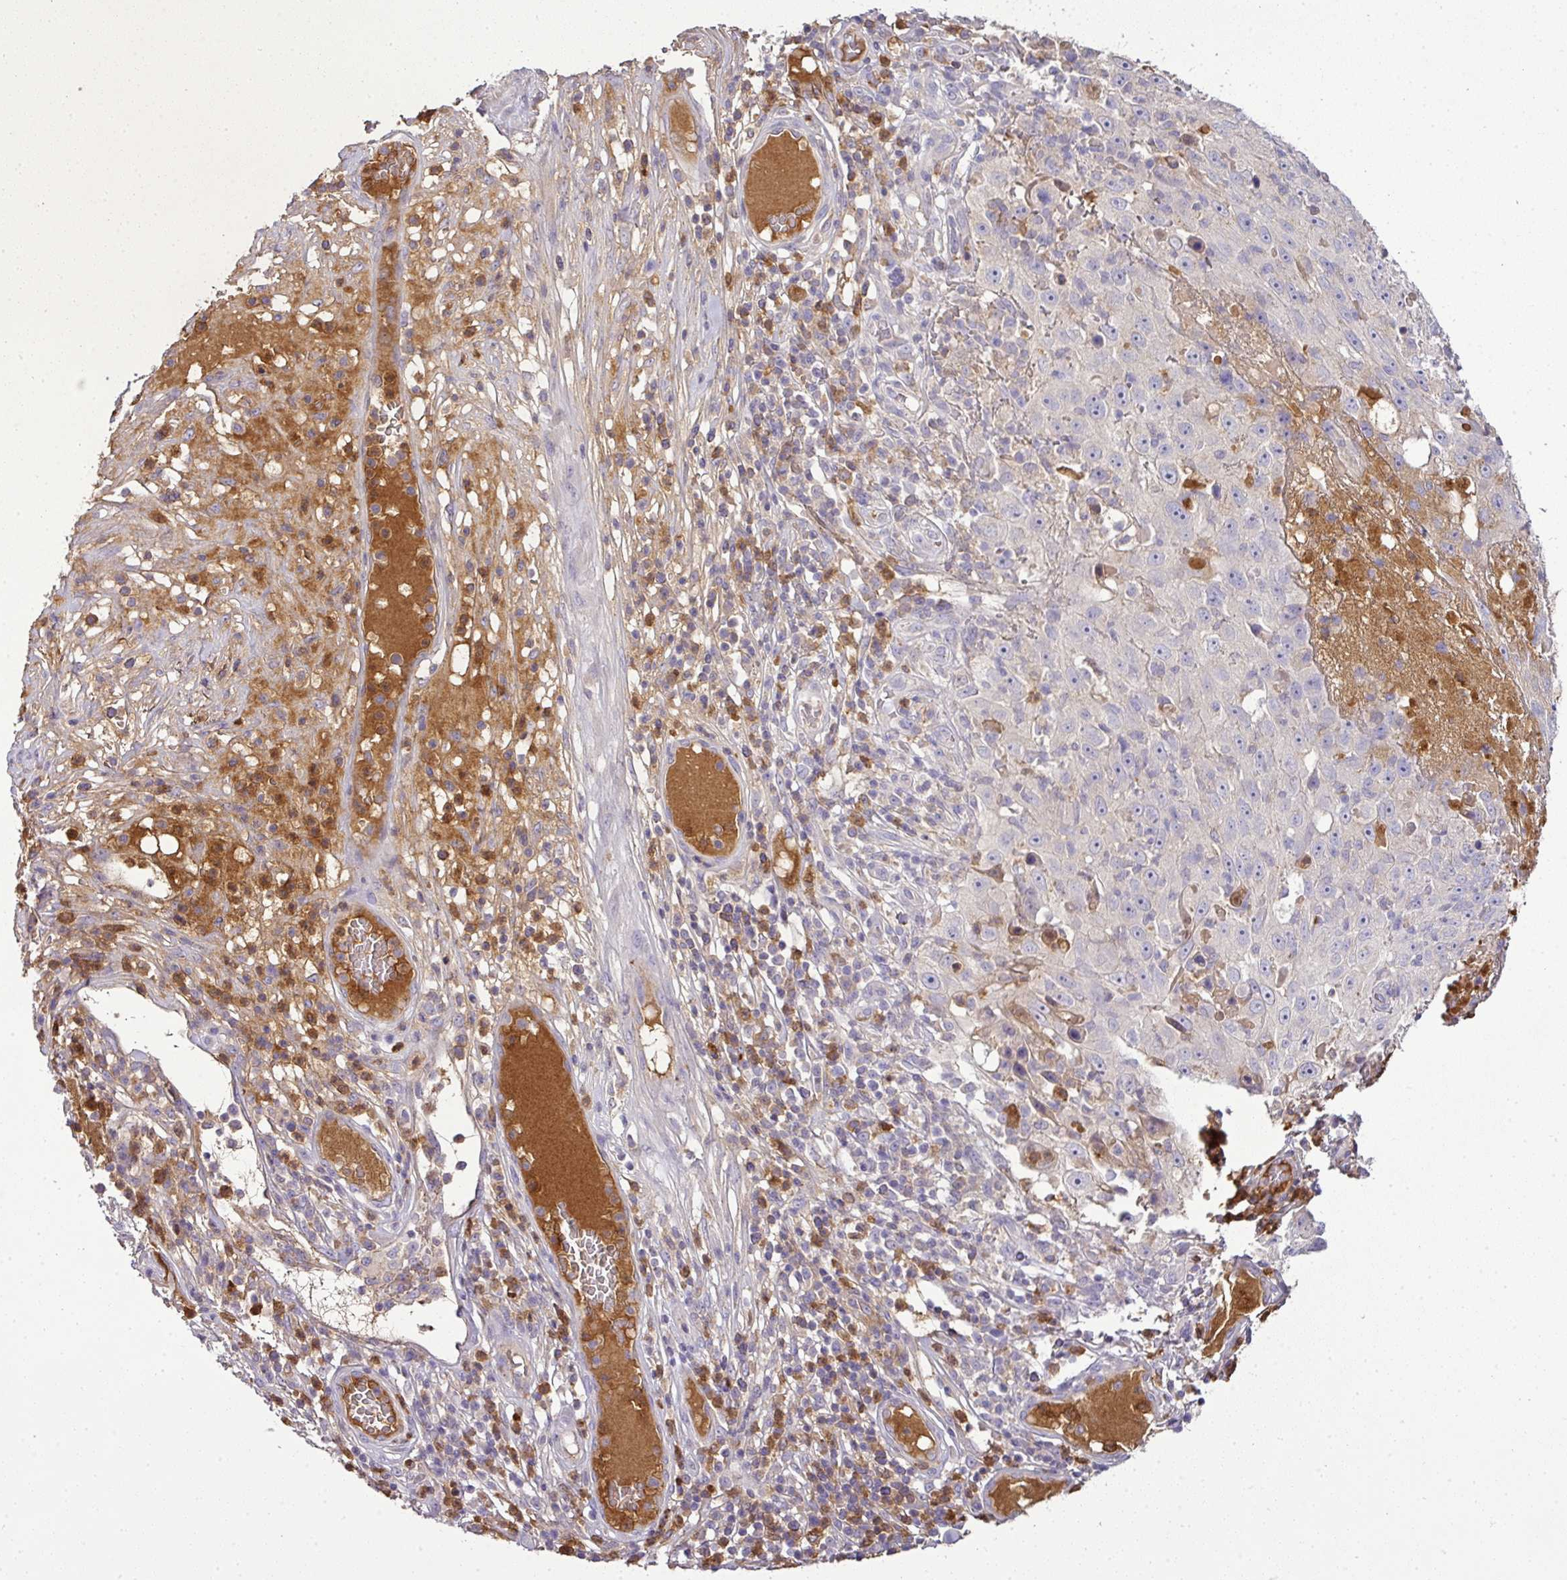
{"staining": {"intensity": "negative", "quantity": "none", "location": "none"}, "tissue": "skin cancer", "cell_type": "Tumor cells", "image_type": "cancer", "snomed": [{"axis": "morphology", "description": "Squamous cell carcinoma, NOS"}, {"axis": "topography", "description": "Skin"}], "caption": "Immunohistochemical staining of human skin cancer displays no significant expression in tumor cells.", "gene": "CAB39L", "patient": {"sex": "female", "age": 87}}